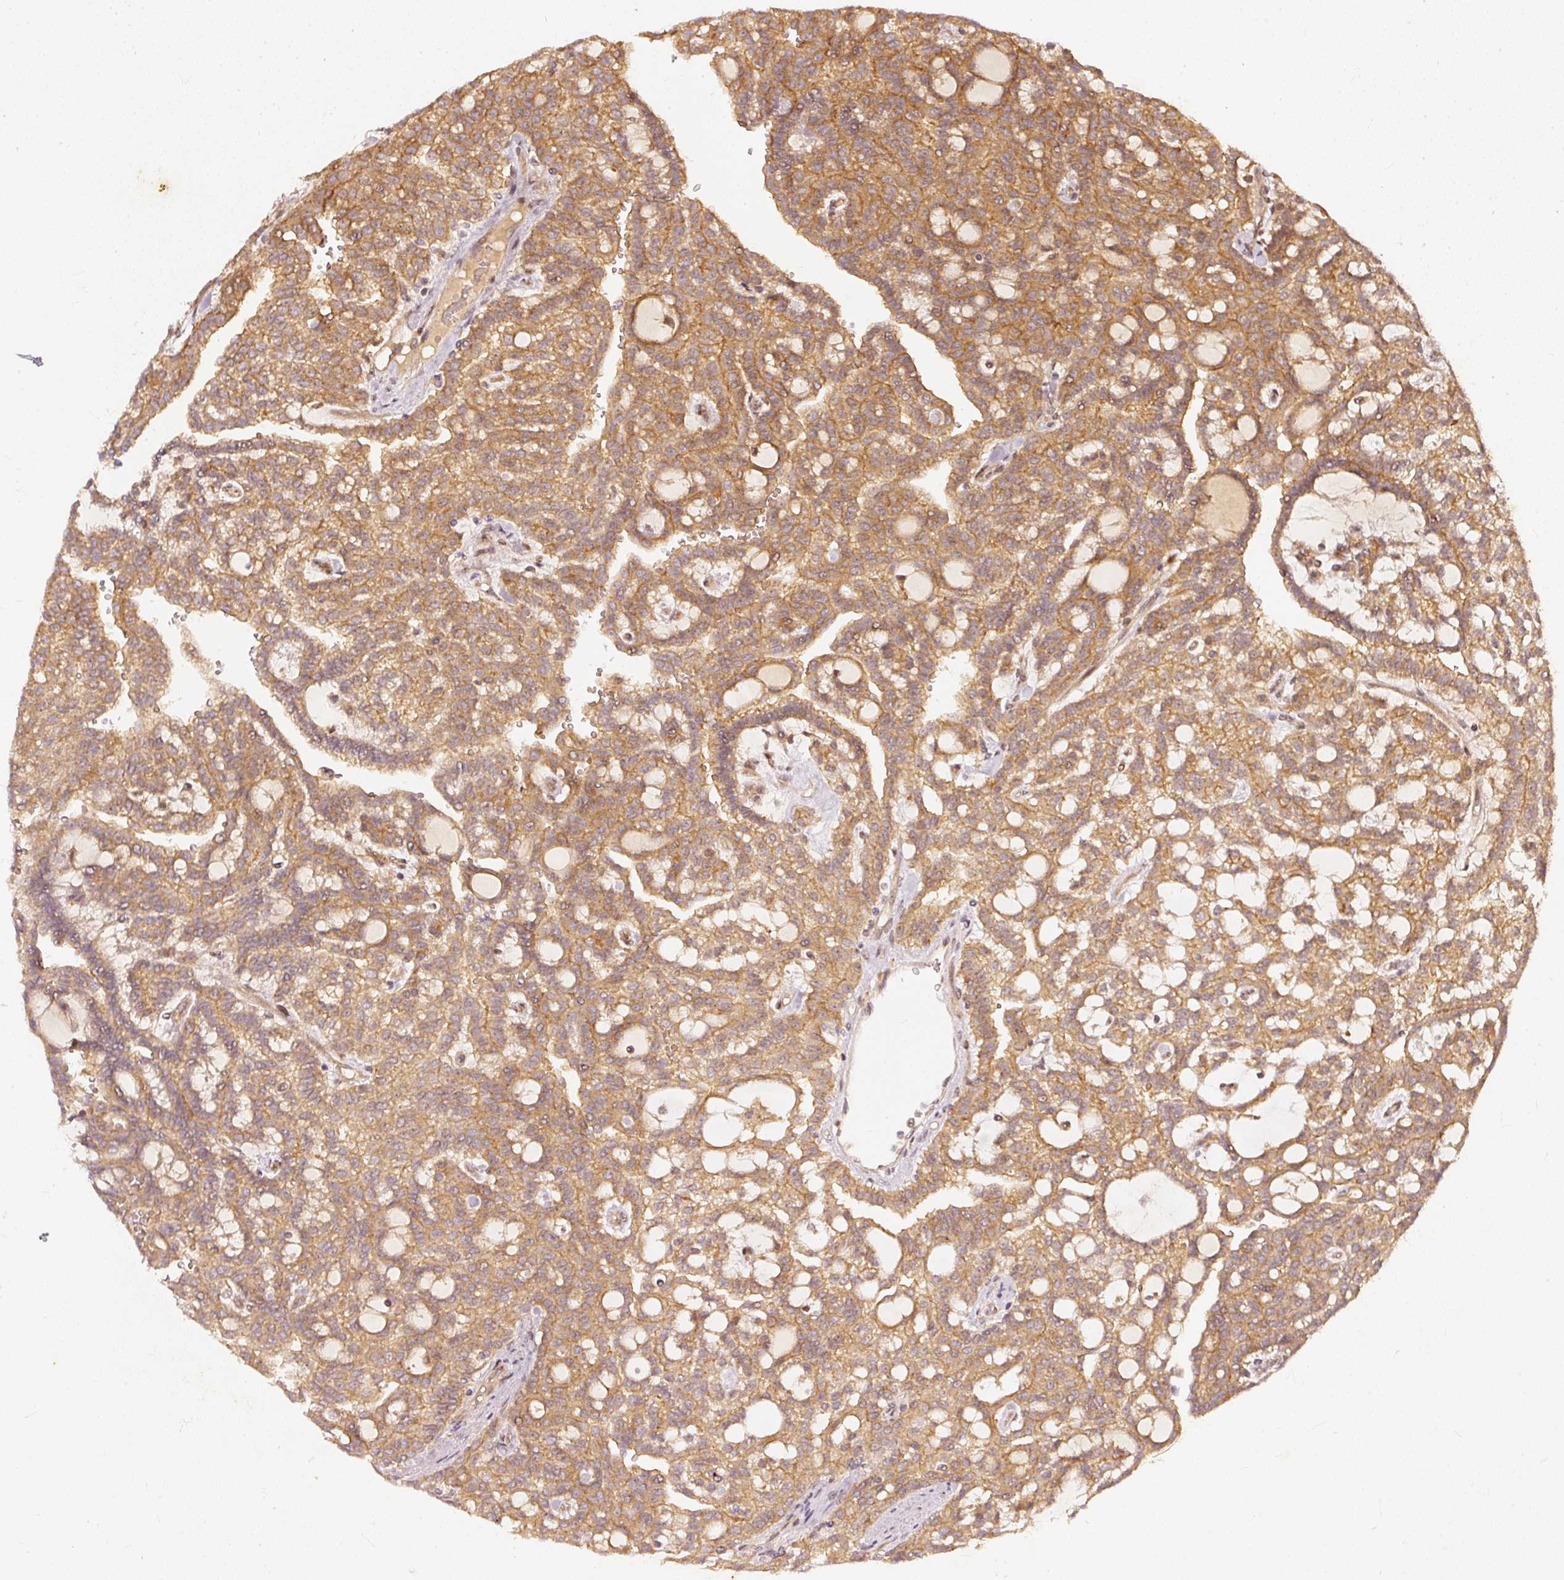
{"staining": {"intensity": "moderate", "quantity": ">75%", "location": "cytoplasmic/membranous"}, "tissue": "renal cancer", "cell_type": "Tumor cells", "image_type": "cancer", "snomed": [{"axis": "morphology", "description": "Adenocarcinoma, NOS"}, {"axis": "topography", "description": "Kidney"}], "caption": "This is an image of immunohistochemistry (IHC) staining of adenocarcinoma (renal), which shows moderate expression in the cytoplasmic/membranous of tumor cells.", "gene": "ZNF580", "patient": {"sex": "male", "age": 63}}